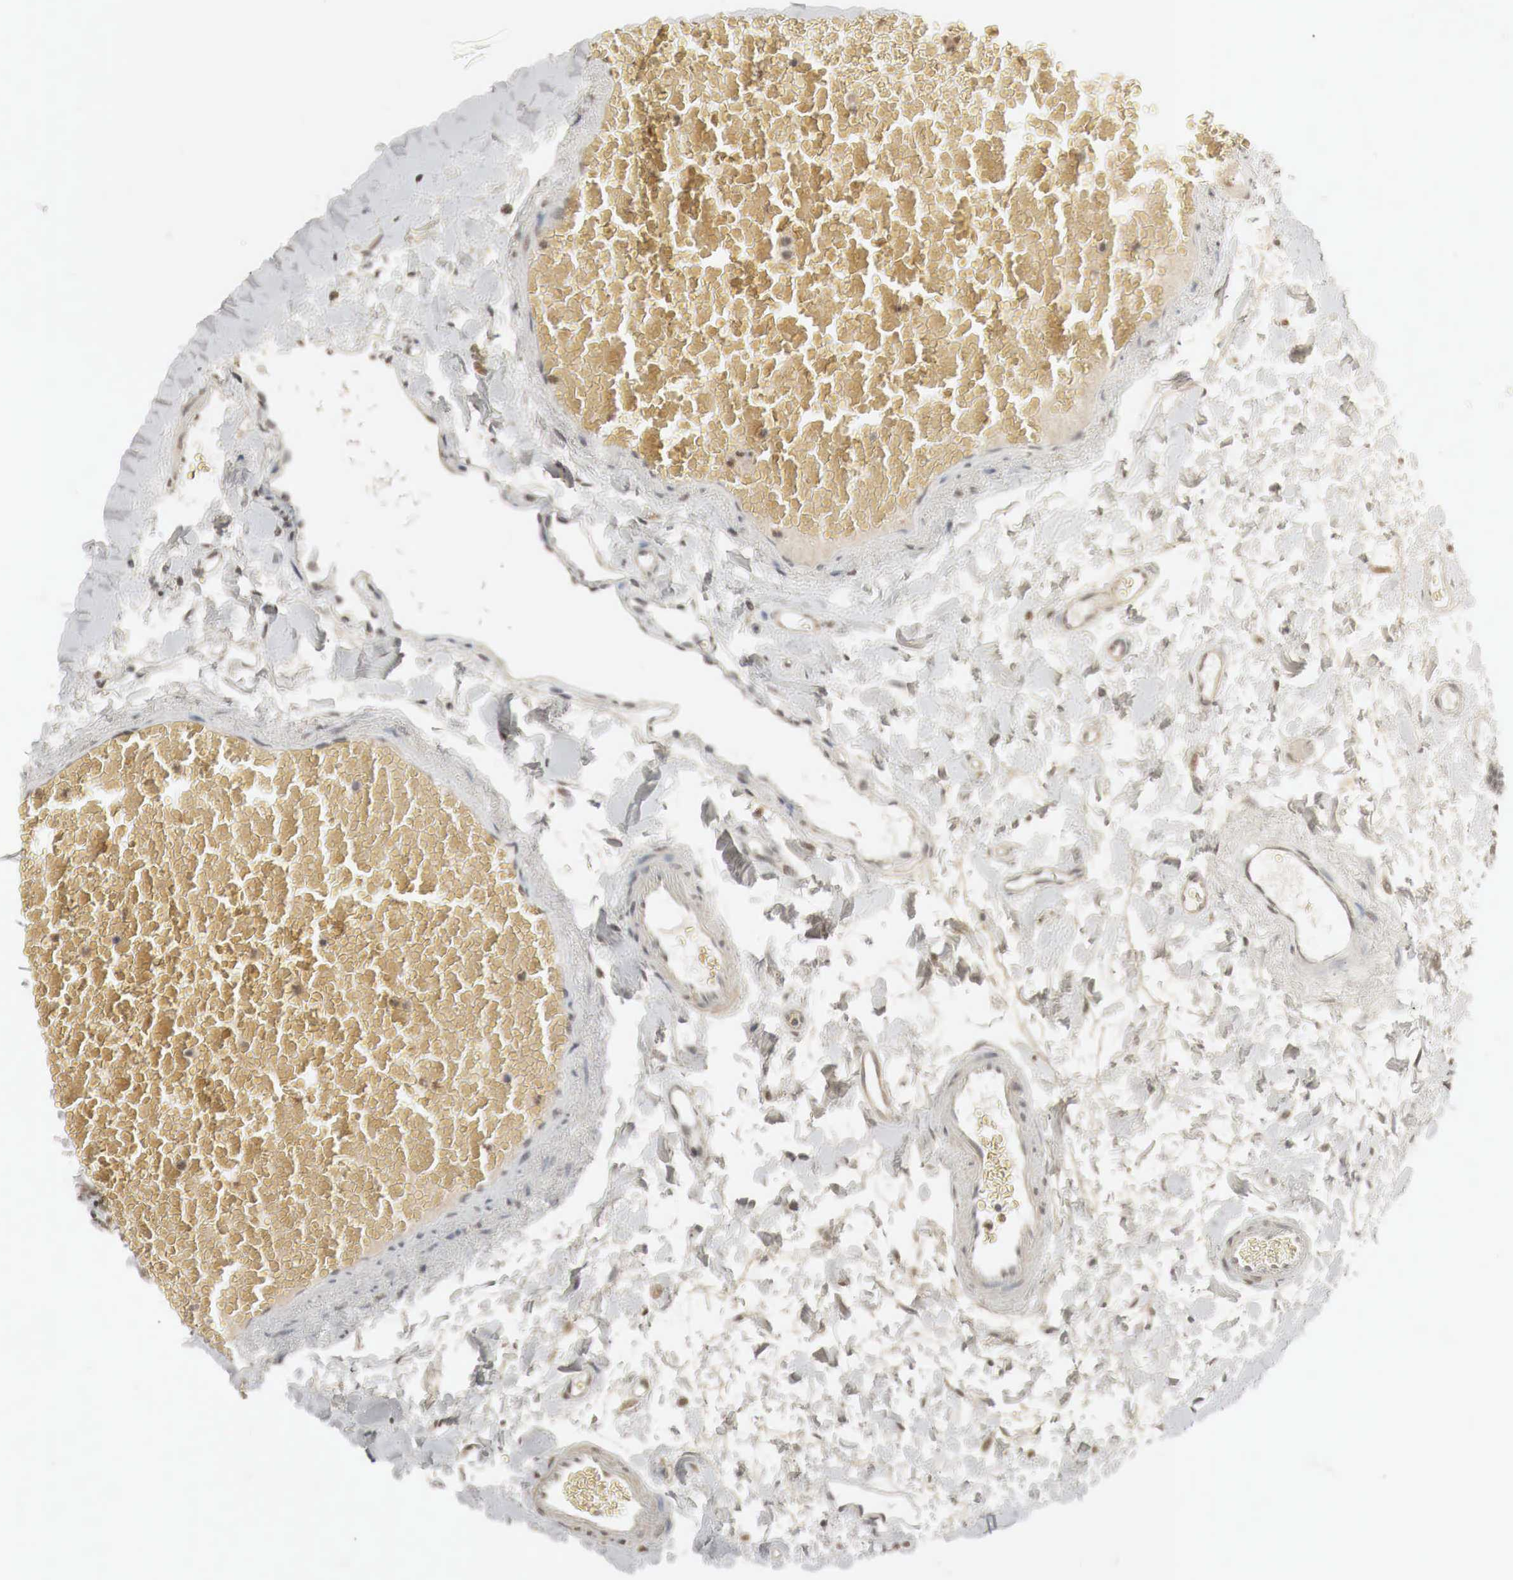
{"staining": {"intensity": "moderate", "quantity": "25%-75%", "location": "cytoplasmic/membranous"}, "tissue": "duodenum", "cell_type": "Glandular cells", "image_type": "normal", "snomed": [{"axis": "morphology", "description": "Normal tissue, NOS"}, {"axis": "topography", "description": "Duodenum"}], "caption": "DAB immunohistochemical staining of benign human duodenum reveals moderate cytoplasmic/membranous protein staining in about 25%-75% of glandular cells. (Stains: DAB in brown, nuclei in blue, Microscopy: brightfield microscopy at high magnification).", "gene": "ERBB4", "patient": {"sex": "male", "age": 70}}